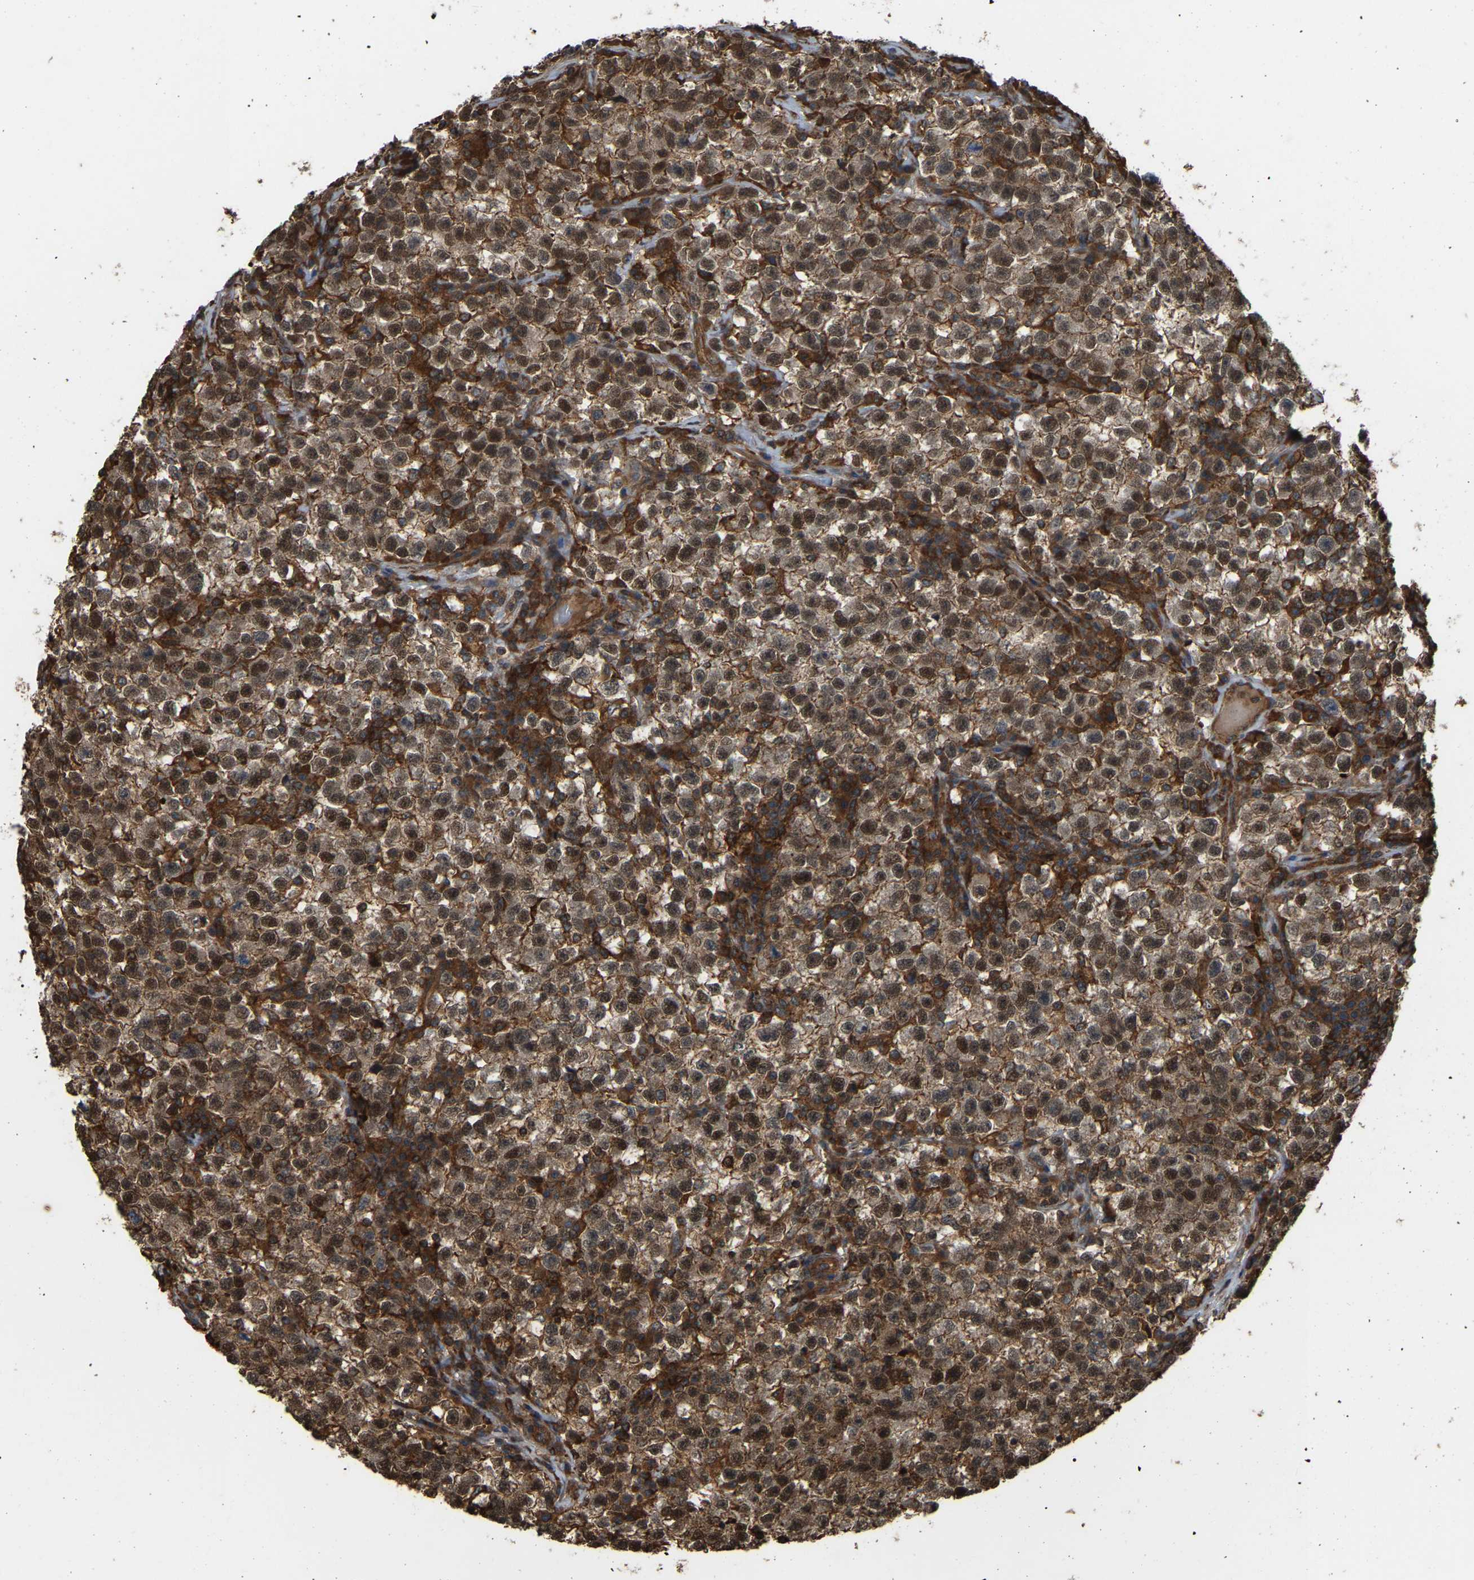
{"staining": {"intensity": "moderate", "quantity": ">75%", "location": "cytoplasmic/membranous,nuclear"}, "tissue": "testis cancer", "cell_type": "Tumor cells", "image_type": "cancer", "snomed": [{"axis": "morphology", "description": "Seminoma, NOS"}, {"axis": "topography", "description": "Testis"}], "caption": "There is medium levels of moderate cytoplasmic/membranous and nuclear expression in tumor cells of seminoma (testis), as demonstrated by immunohistochemical staining (brown color).", "gene": "SAMD9L", "patient": {"sex": "male", "age": 22}}